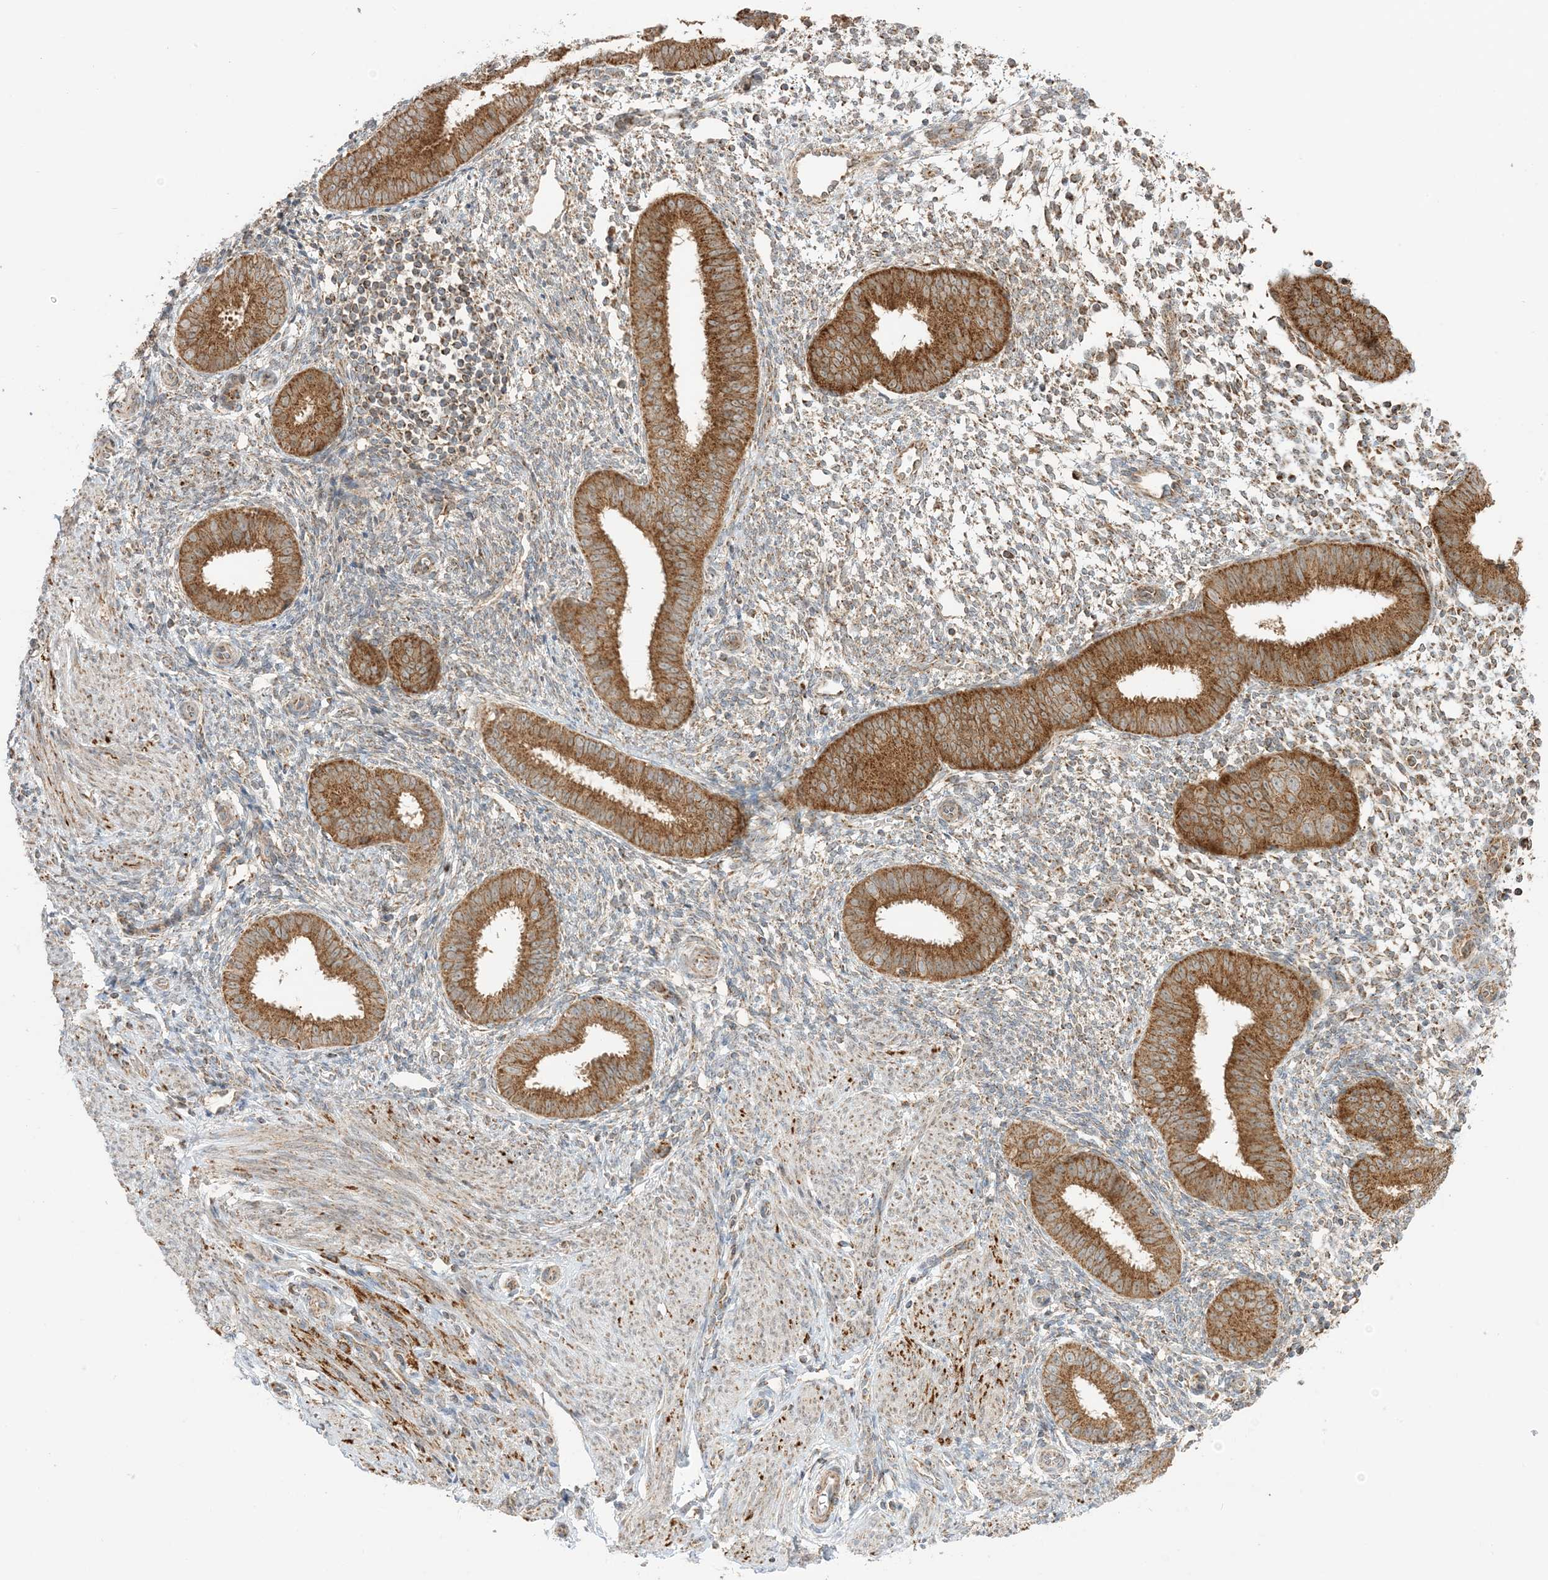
{"staining": {"intensity": "moderate", "quantity": "25%-75%", "location": "cytoplasmic/membranous"}, "tissue": "endometrium", "cell_type": "Cells in endometrial stroma", "image_type": "normal", "snomed": [{"axis": "morphology", "description": "Normal tissue, NOS"}, {"axis": "topography", "description": "Uterus"}, {"axis": "topography", "description": "Endometrium"}], "caption": "This micrograph demonstrates unremarkable endometrium stained with IHC to label a protein in brown. The cytoplasmic/membranous of cells in endometrial stroma show moderate positivity for the protein. Nuclei are counter-stained blue.", "gene": "N4BP3", "patient": {"sex": "female", "age": 48}}